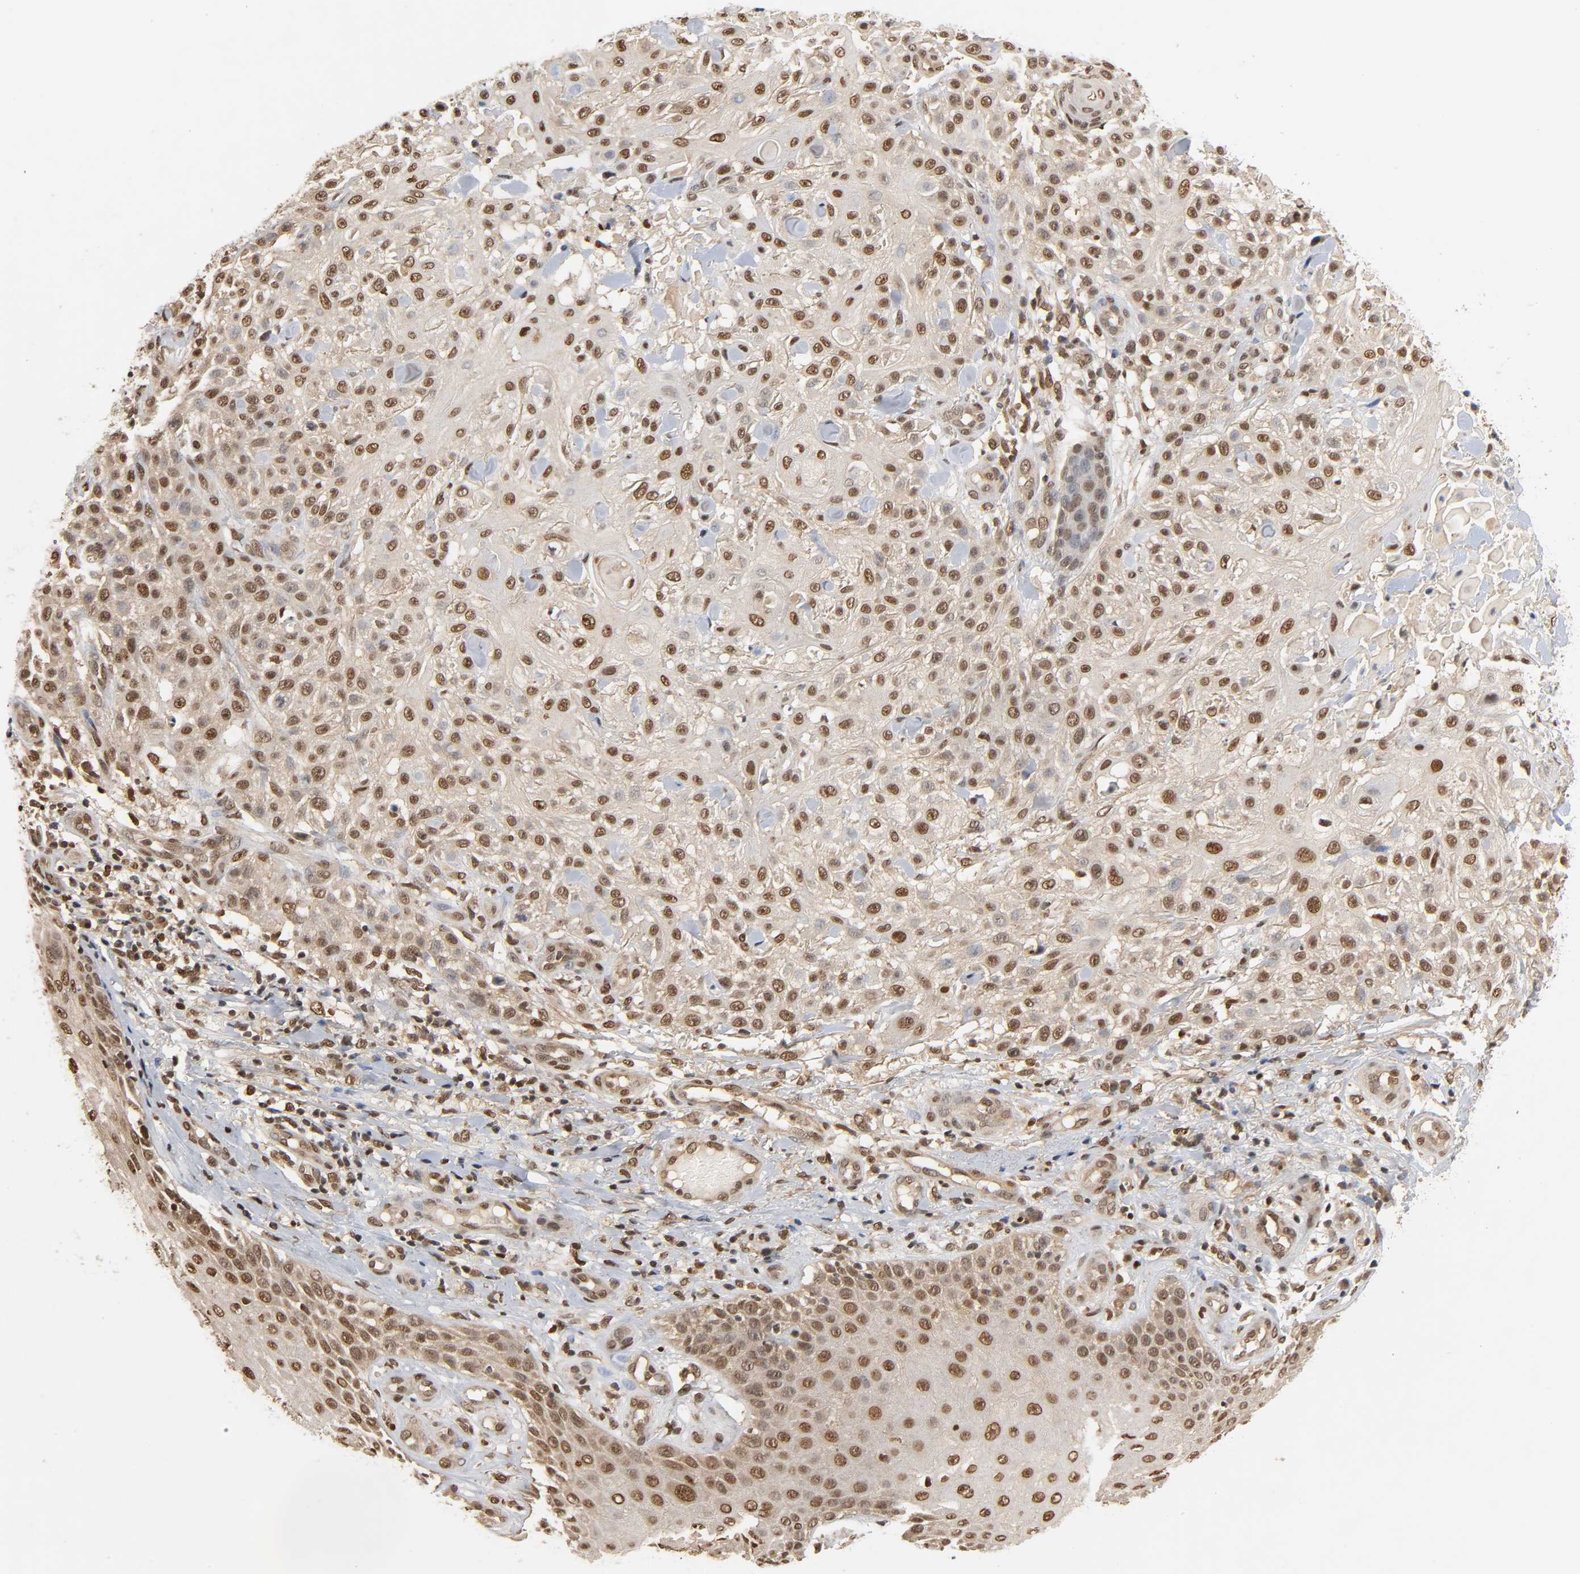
{"staining": {"intensity": "moderate", "quantity": ">75%", "location": "nuclear"}, "tissue": "skin cancer", "cell_type": "Tumor cells", "image_type": "cancer", "snomed": [{"axis": "morphology", "description": "Squamous cell carcinoma, NOS"}, {"axis": "topography", "description": "Skin"}], "caption": "Tumor cells exhibit moderate nuclear staining in approximately >75% of cells in skin cancer.", "gene": "UBC", "patient": {"sex": "female", "age": 42}}